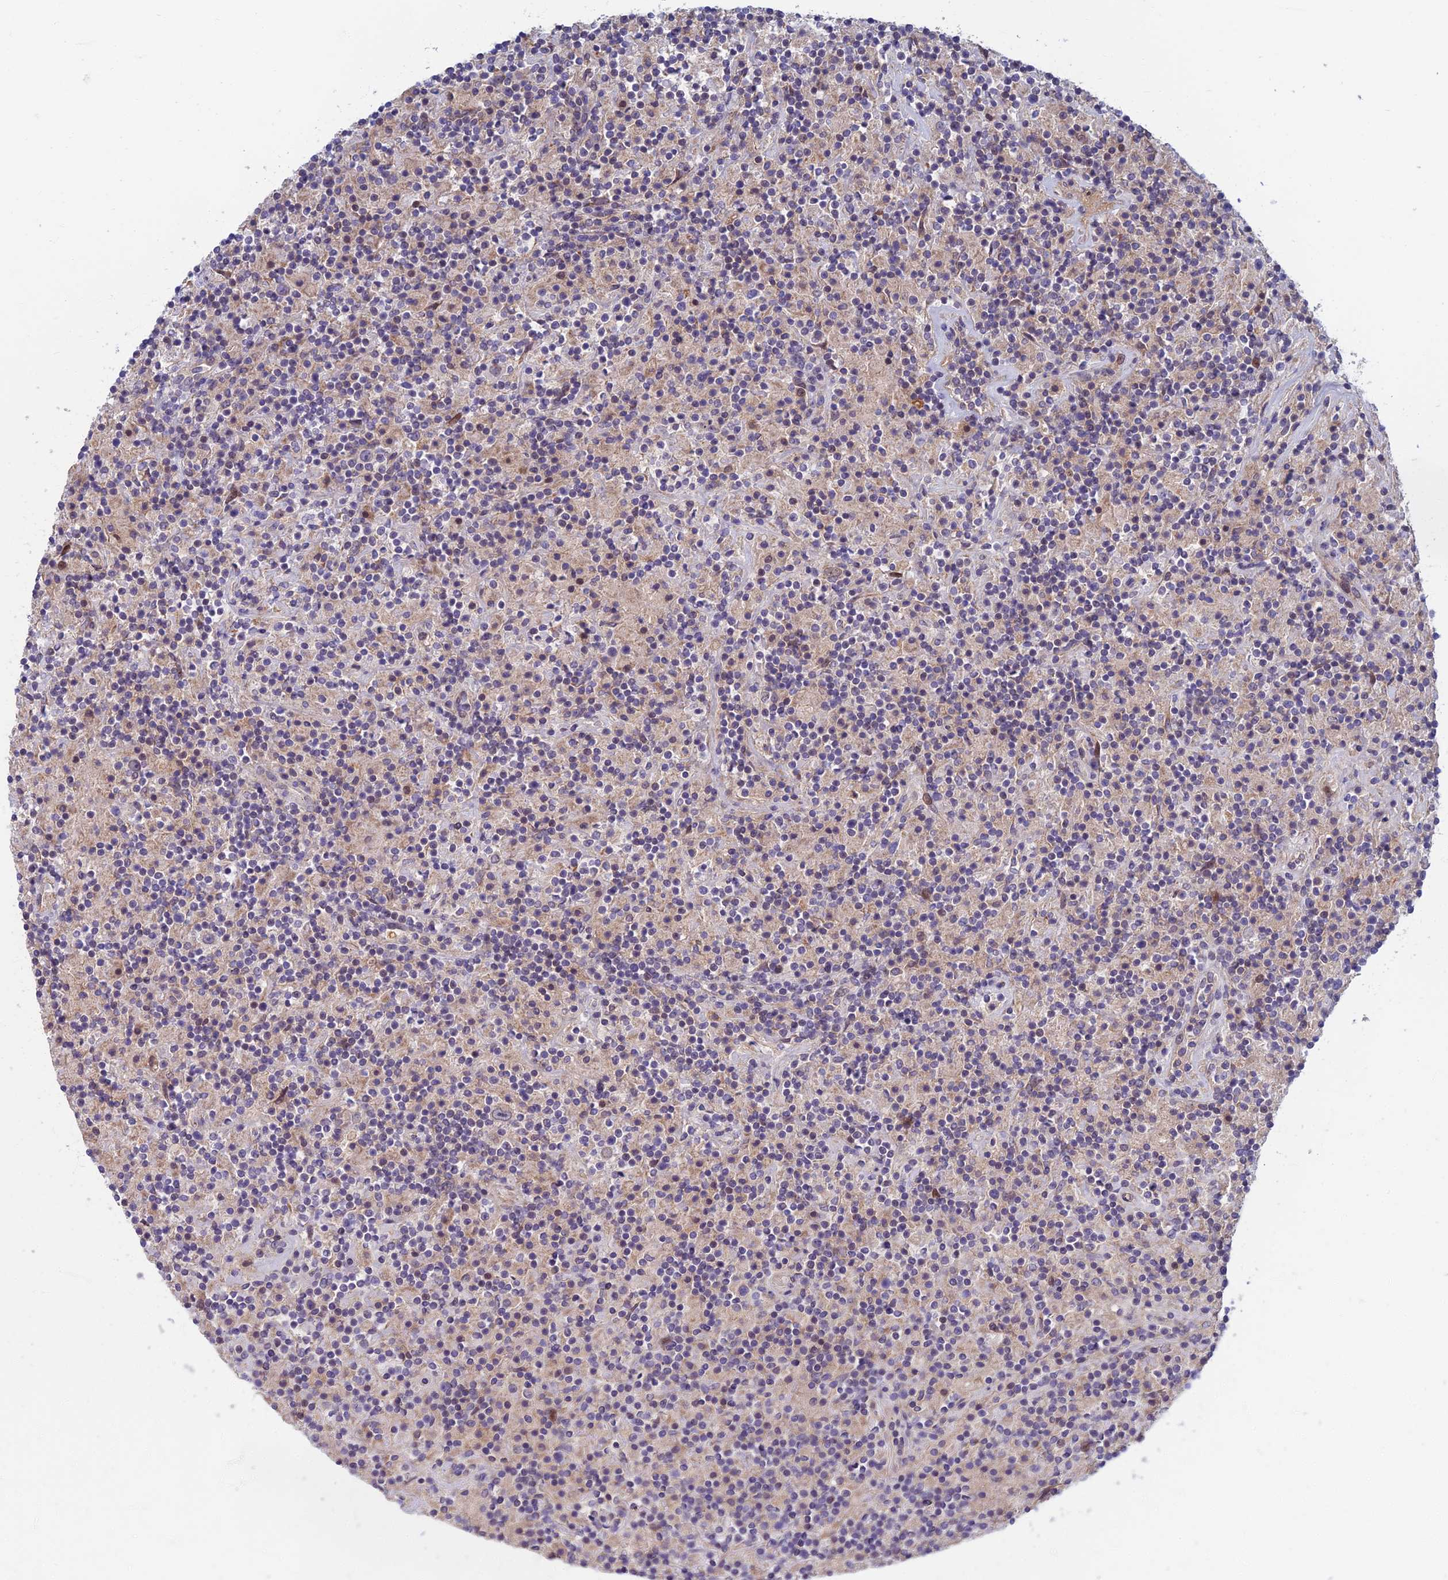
{"staining": {"intensity": "negative", "quantity": "none", "location": "none"}, "tissue": "lymphoma", "cell_type": "Tumor cells", "image_type": "cancer", "snomed": [{"axis": "morphology", "description": "Hodgkin's disease, NOS"}, {"axis": "topography", "description": "Lymph node"}], "caption": "A high-resolution histopathology image shows immunohistochemistry staining of Hodgkin's disease, which reveals no significant staining in tumor cells.", "gene": "SOGA1", "patient": {"sex": "male", "age": 70}}